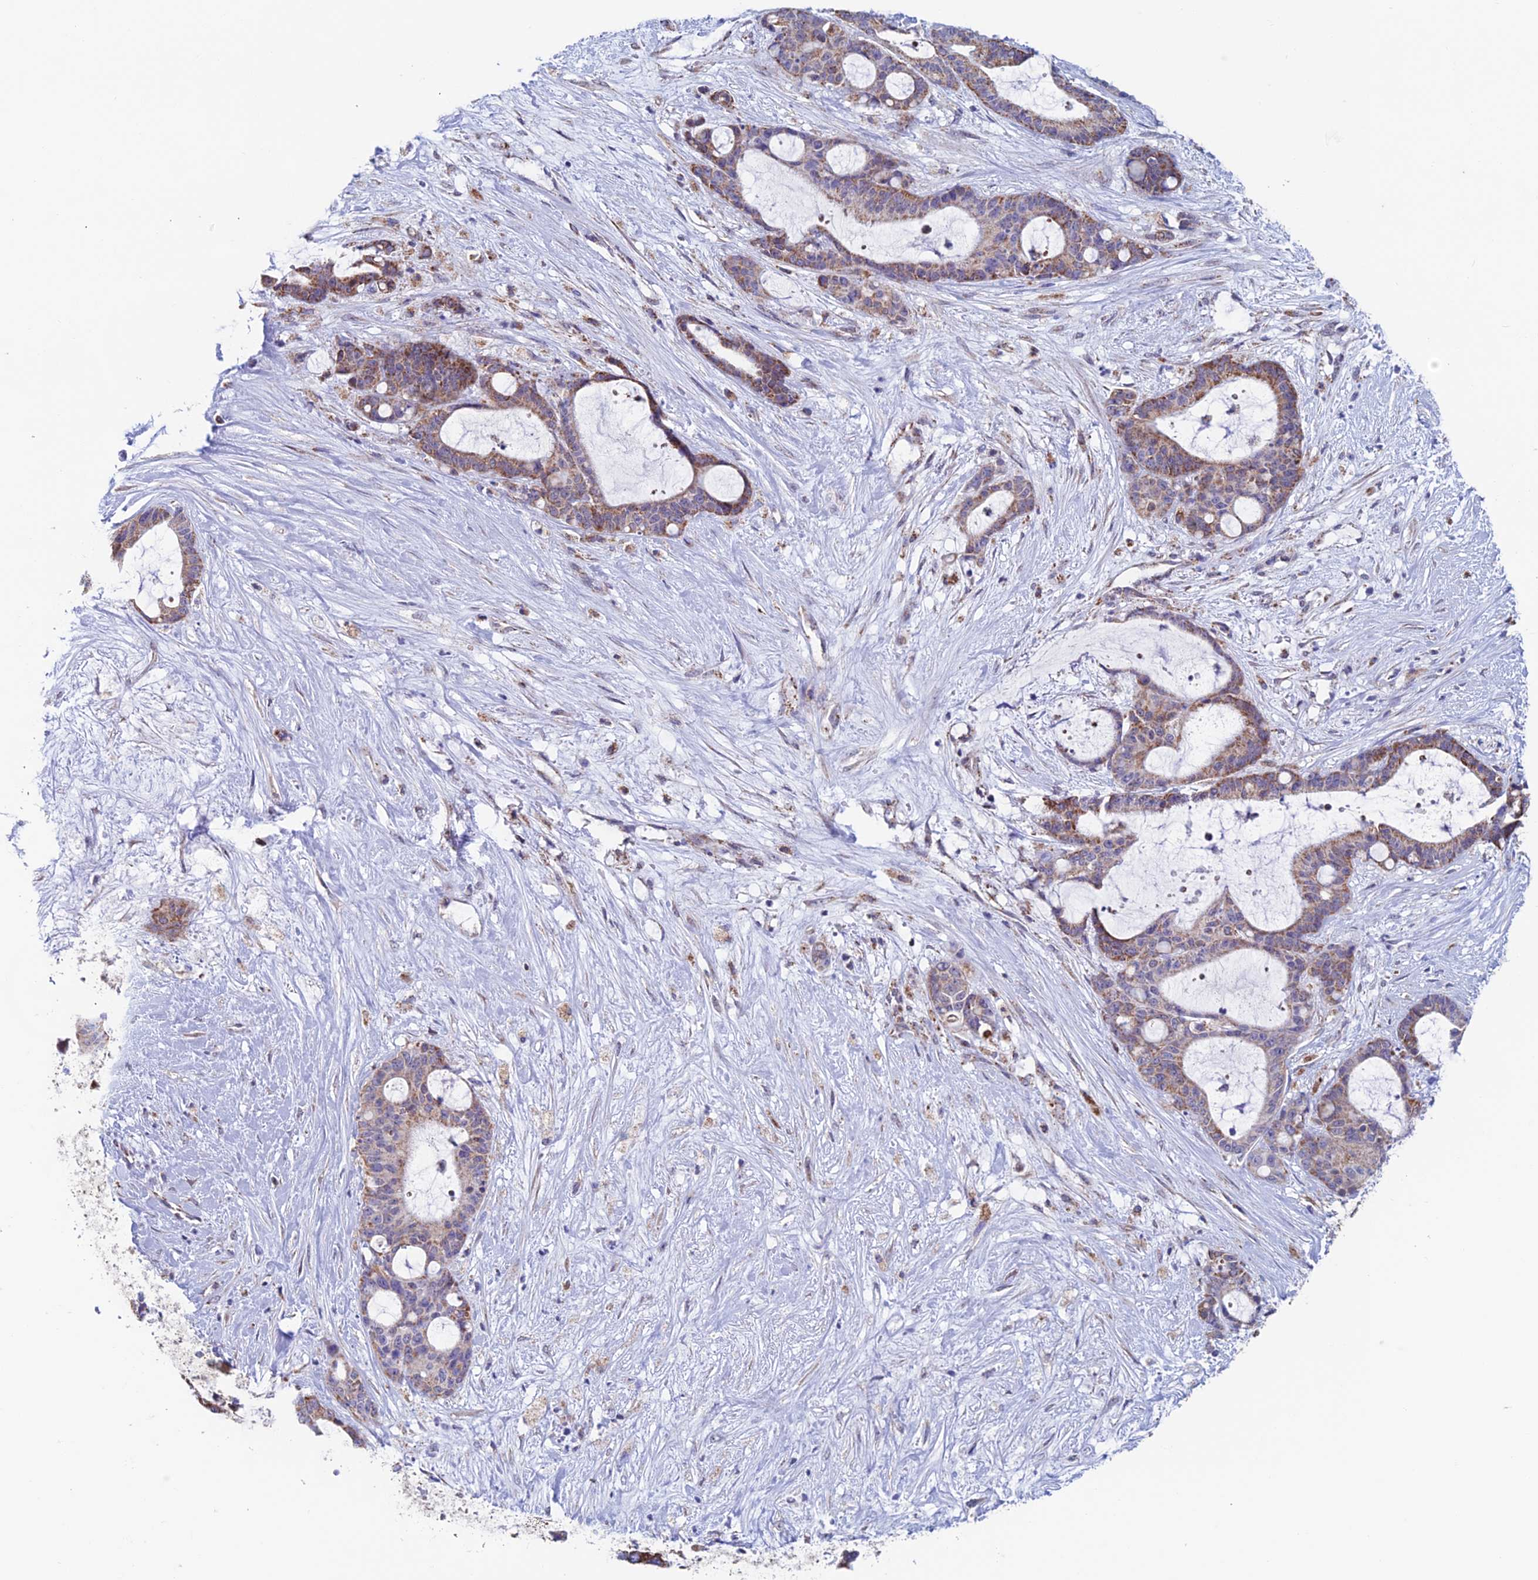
{"staining": {"intensity": "moderate", "quantity": ">75%", "location": "cytoplasmic/membranous"}, "tissue": "liver cancer", "cell_type": "Tumor cells", "image_type": "cancer", "snomed": [{"axis": "morphology", "description": "Normal tissue, NOS"}, {"axis": "morphology", "description": "Cholangiocarcinoma"}, {"axis": "topography", "description": "Liver"}, {"axis": "topography", "description": "Peripheral nerve tissue"}], "caption": "DAB (3,3'-diaminobenzidine) immunohistochemical staining of liver cholangiocarcinoma exhibits moderate cytoplasmic/membranous protein expression in approximately >75% of tumor cells.", "gene": "ZNG1B", "patient": {"sex": "female", "age": 73}}